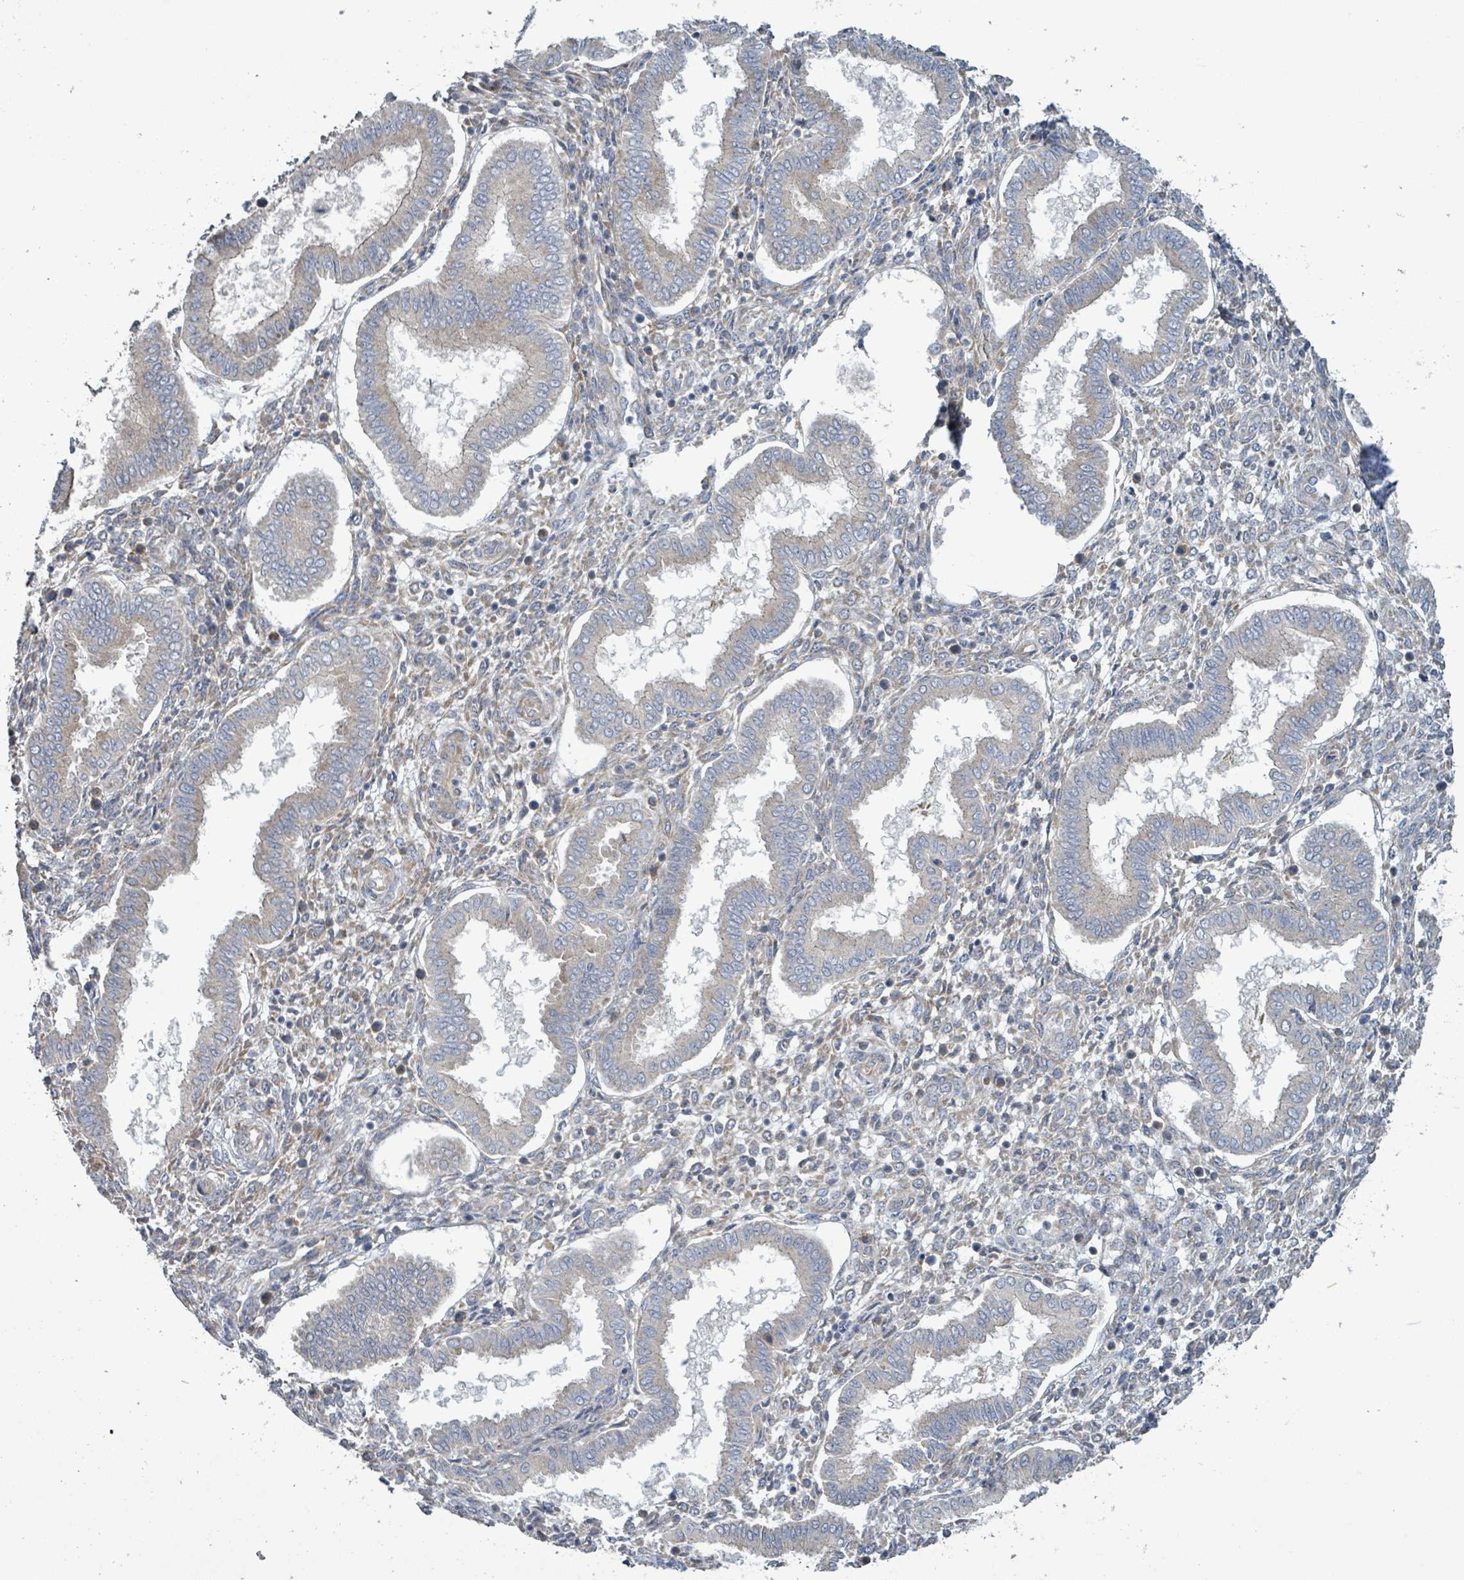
{"staining": {"intensity": "negative", "quantity": "none", "location": "none"}, "tissue": "endometrium", "cell_type": "Cells in endometrial stroma", "image_type": "normal", "snomed": [{"axis": "morphology", "description": "Normal tissue, NOS"}, {"axis": "topography", "description": "Endometrium"}], "caption": "This is a photomicrograph of IHC staining of normal endometrium, which shows no positivity in cells in endometrial stroma.", "gene": "RPL32", "patient": {"sex": "female", "age": 24}}